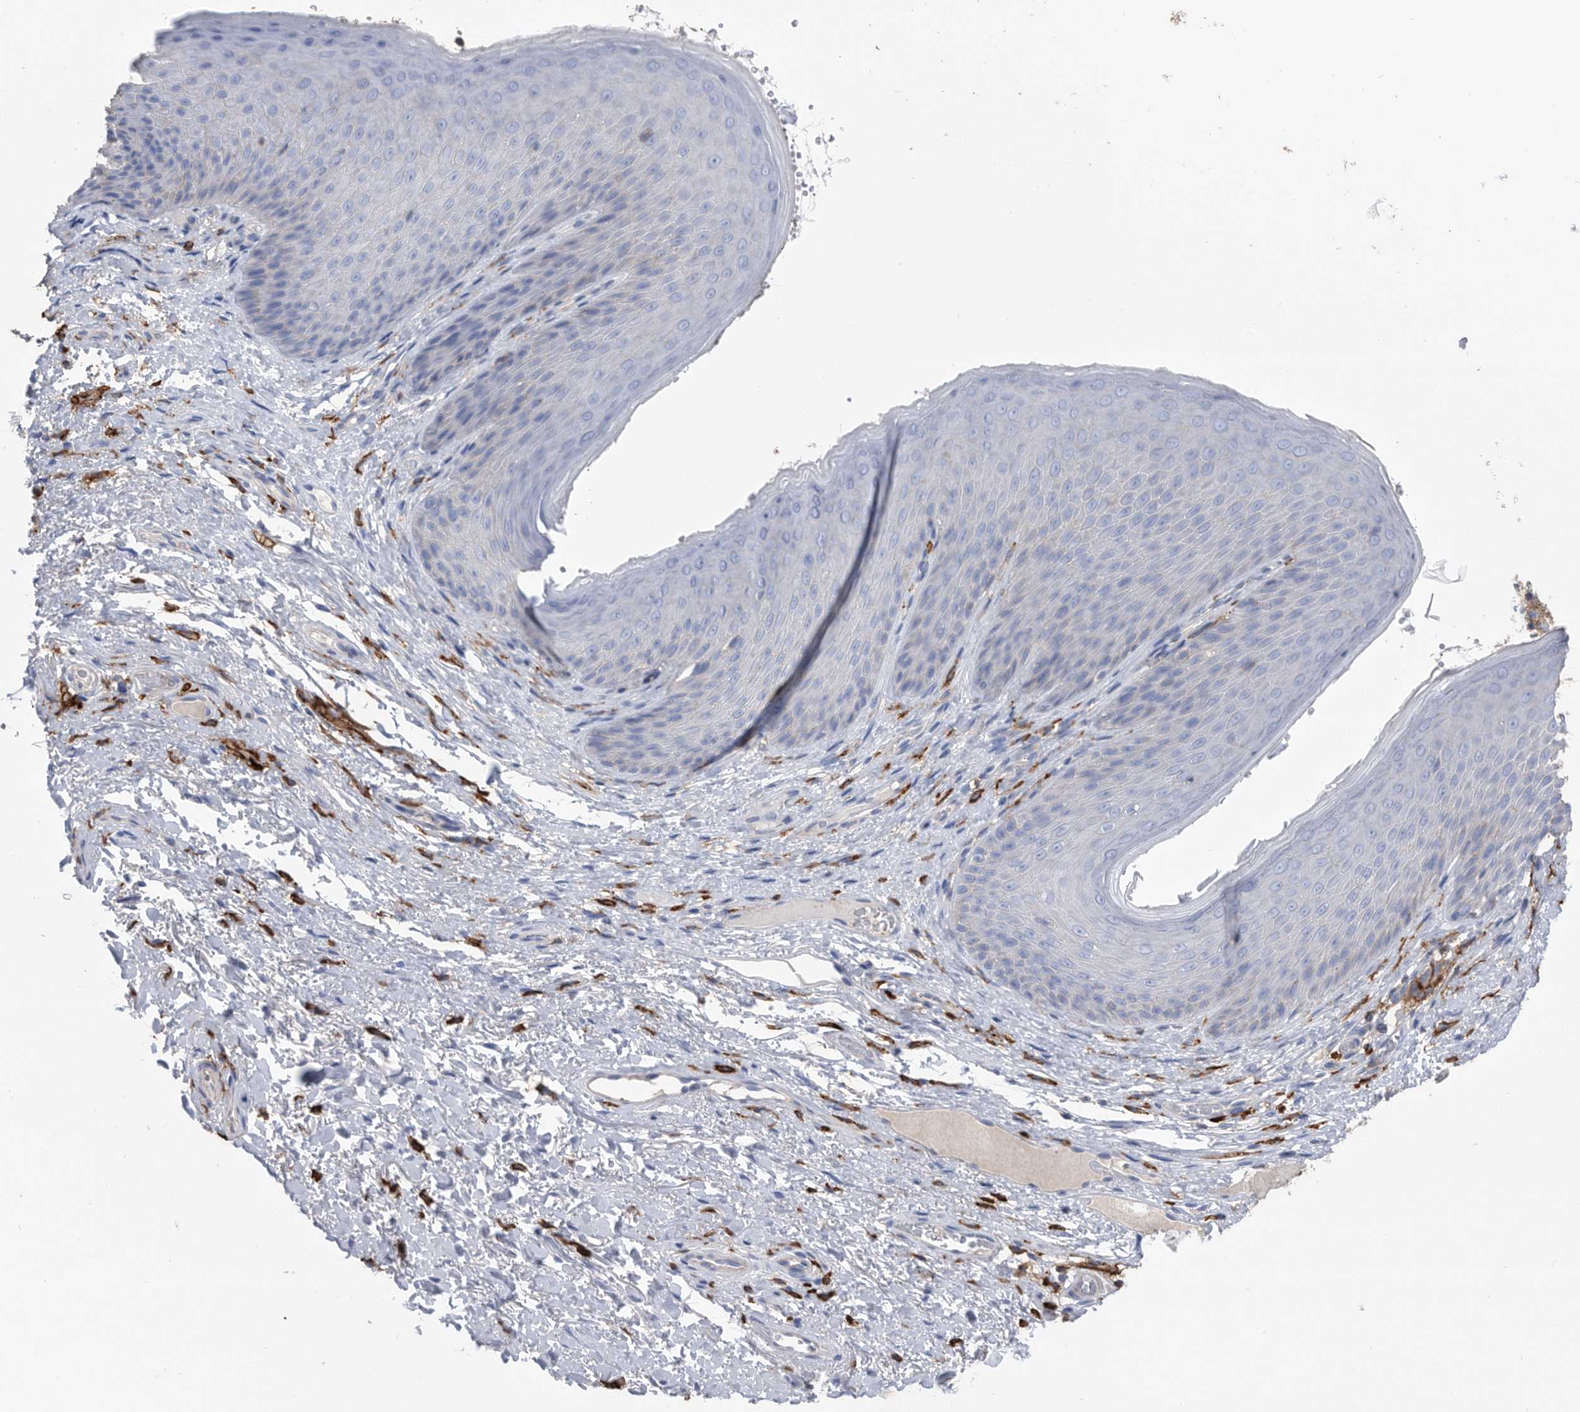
{"staining": {"intensity": "negative", "quantity": "none", "location": "none"}, "tissue": "skin", "cell_type": "Epidermal cells", "image_type": "normal", "snomed": [{"axis": "morphology", "description": "Normal tissue, NOS"}, {"axis": "topography", "description": "Anal"}], "caption": "An immunohistochemistry (IHC) micrograph of unremarkable skin is shown. There is no staining in epidermal cells of skin. (Stains: DAB immunohistochemistry (IHC) with hematoxylin counter stain, Microscopy: brightfield microscopy at high magnification).", "gene": "MS4A4A", "patient": {"sex": "male", "age": 74}}